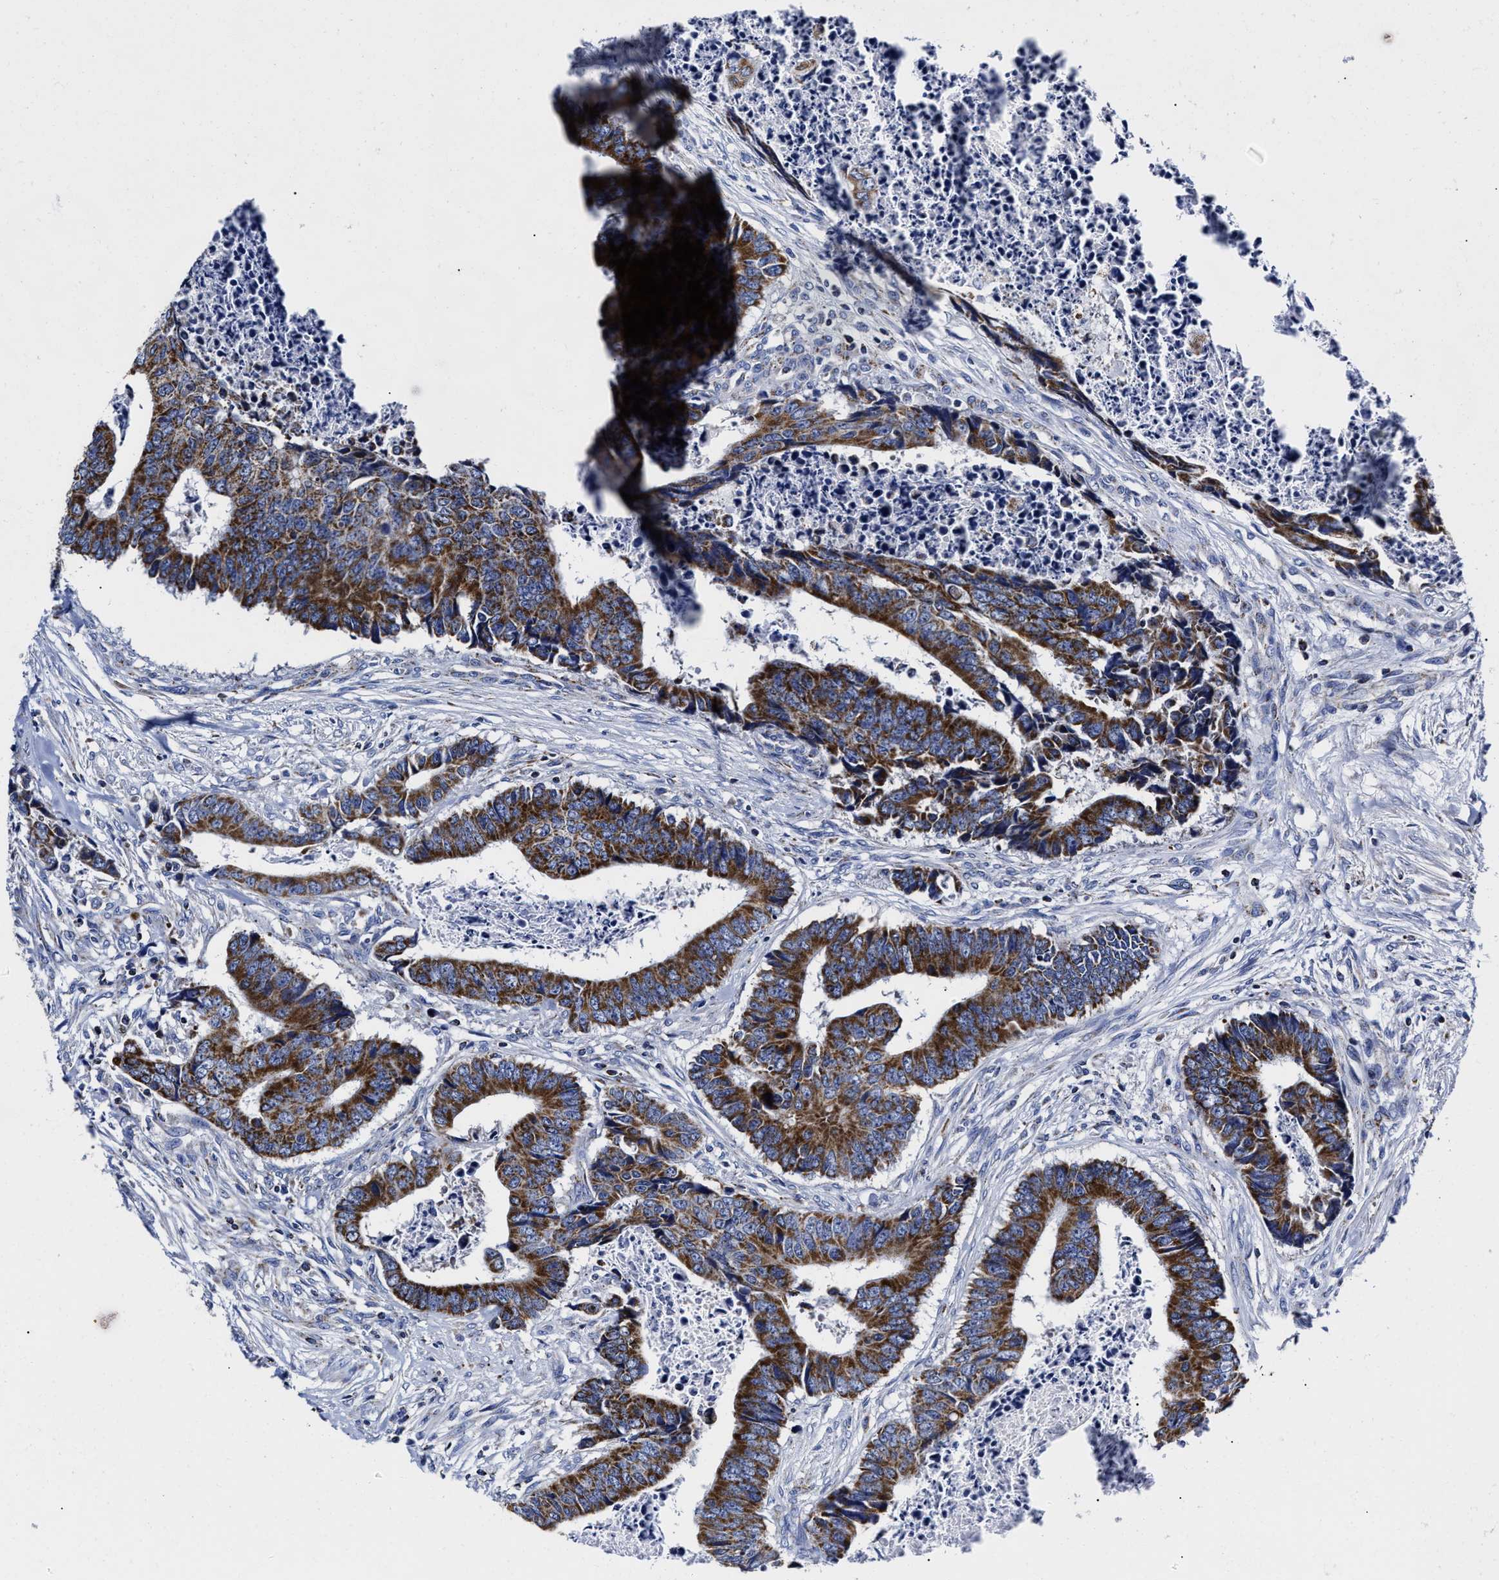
{"staining": {"intensity": "strong", "quantity": ">75%", "location": "cytoplasmic/membranous"}, "tissue": "colorectal cancer", "cell_type": "Tumor cells", "image_type": "cancer", "snomed": [{"axis": "morphology", "description": "Adenocarcinoma, NOS"}, {"axis": "topography", "description": "Rectum"}], "caption": "Protein expression analysis of colorectal adenocarcinoma reveals strong cytoplasmic/membranous staining in about >75% of tumor cells. Ihc stains the protein in brown and the nuclei are stained blue.", "gene": "HINT2", "patient": {"sex": "male", "age": 84}}